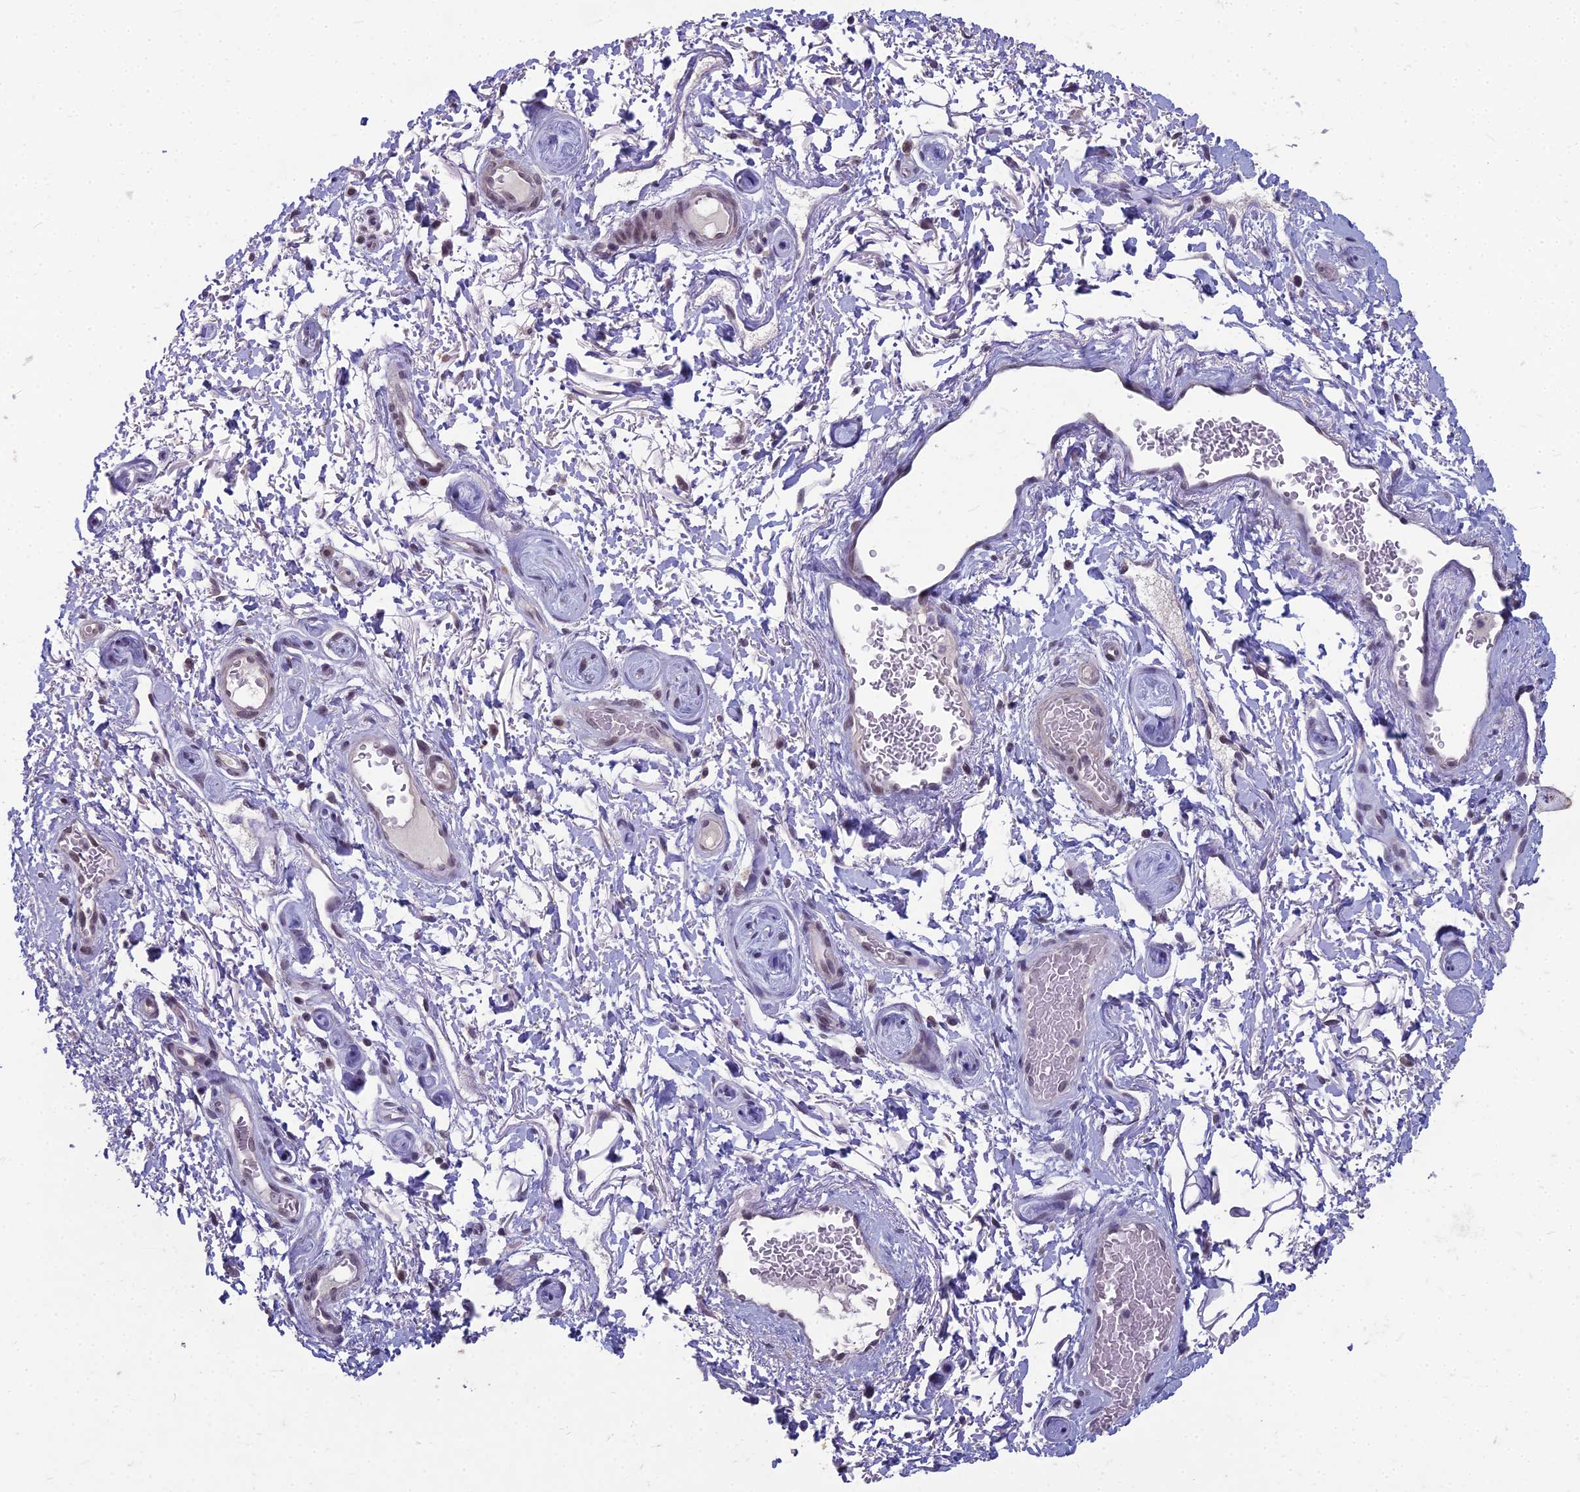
{"staining": {"intensity": "moderate", "quantity": "25%-75%", "location": "nuclear"}, "tissue": "skin", "cell_type": "Epidermal cells", "image_type": "normal", "snomed": [{"axis": "morphology", "description": "Normal tissue, NOS"}, {"axis": "topography", "description": "Anal"}], "caption": "The photomicrograph demonstrates staining of normal skin, revealing moderate nuclear protein expression (brown color) within epidermal cells. (Brightfield microscopy of DAB IHC at high magnification).", "gene": "KAT7", "patient": {"sex": "female", "age": 46}}